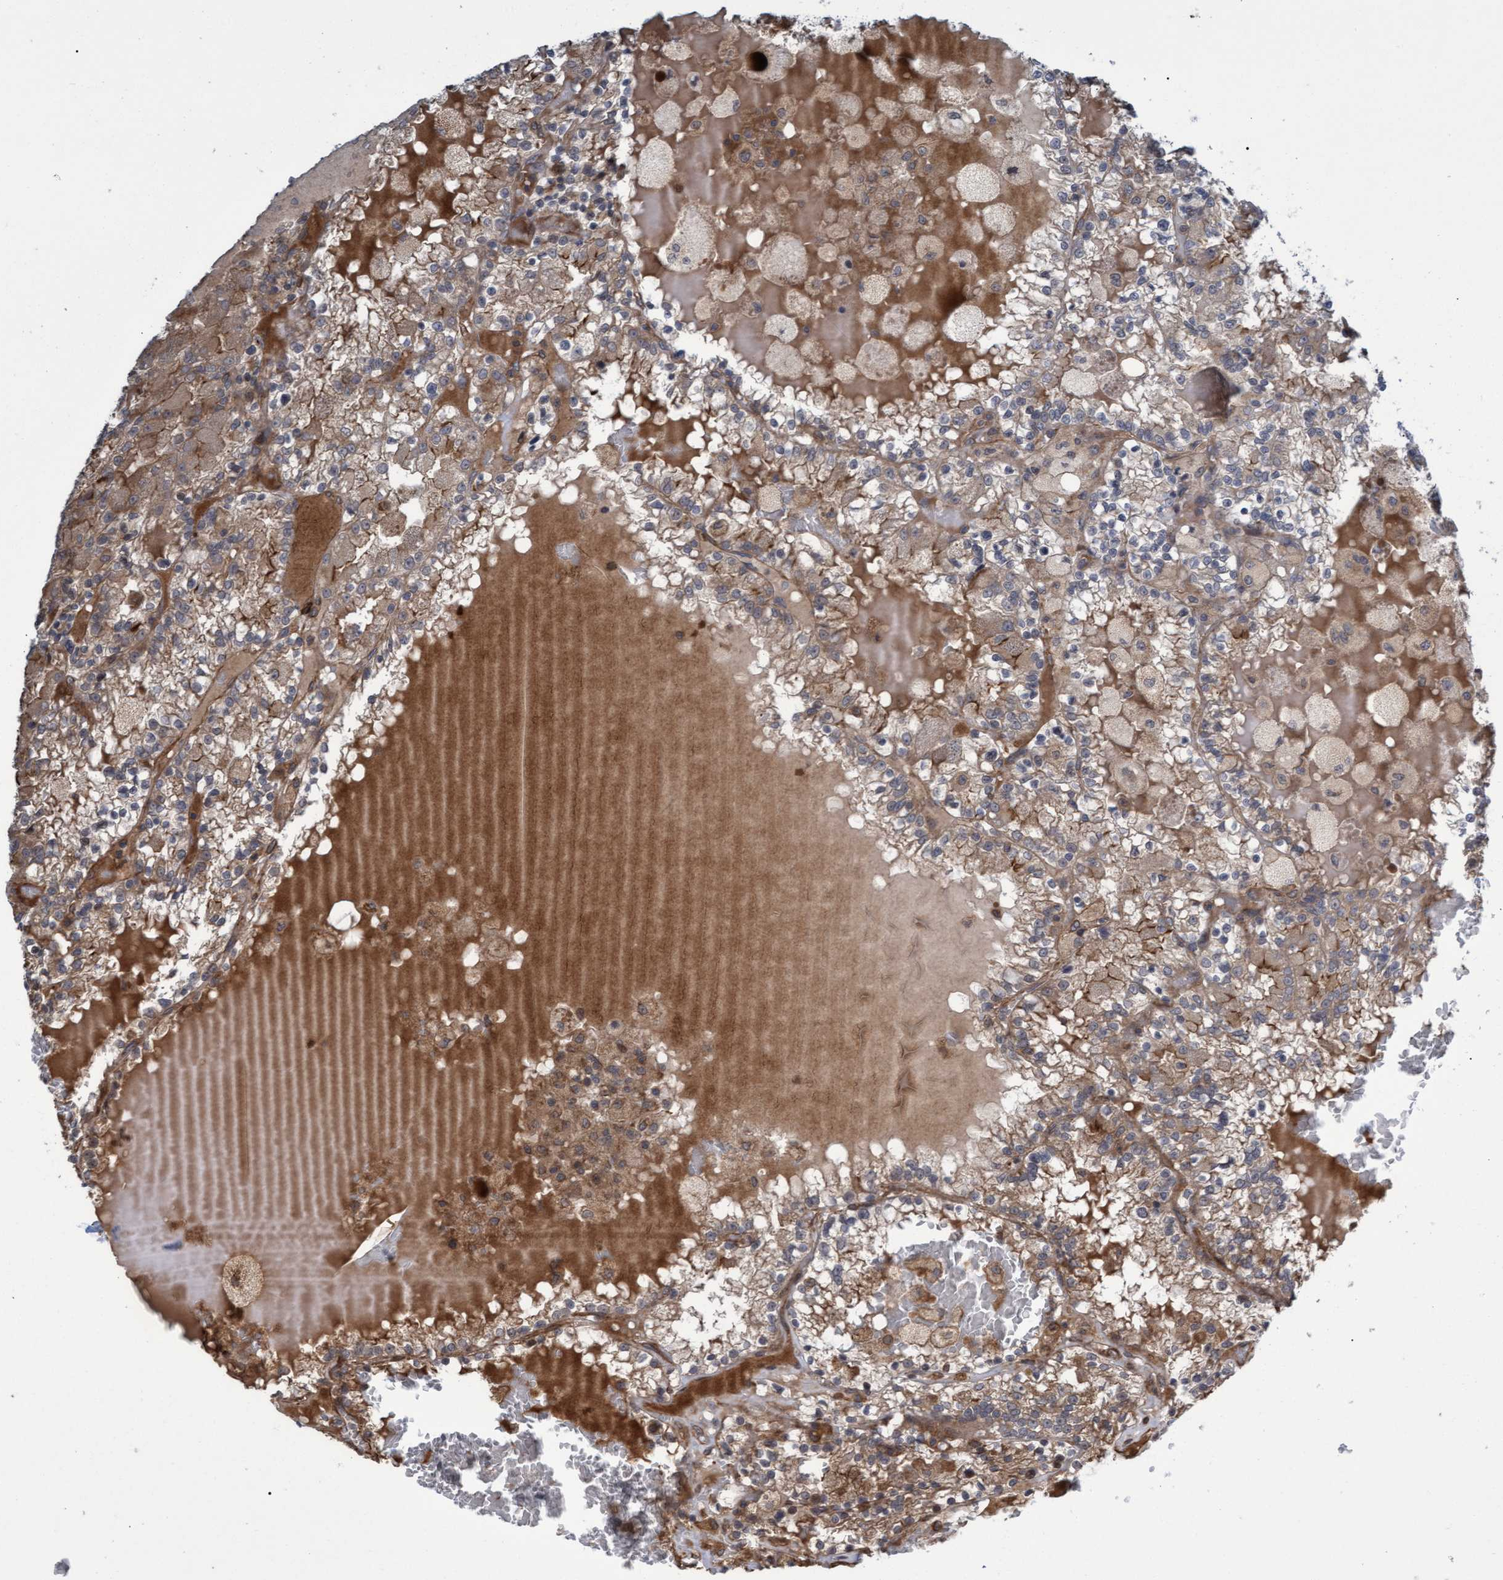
{"staining": {"intensity": "moderate", "quantity": "25%-75%", "location": "cytoplasmic/membranous"}, "tissue": "renal cancer", "cell_type": "Tumor cells", "image_type": "cancer", "snomed": [{"axis": "morphology", "description": "Adenocarcinoma, NOS"}, {"axis": "topography", "description": "Kidney"}], "caption": "Immunohistochemistry (IHC) of renal cancer reveals medium levels of moderate cytoplasmic/membranous staining in approximately 25%-75% of tumor cells.", "gene": "TNFRSF10B", "patient": {"sex": "female", "age": 56}}